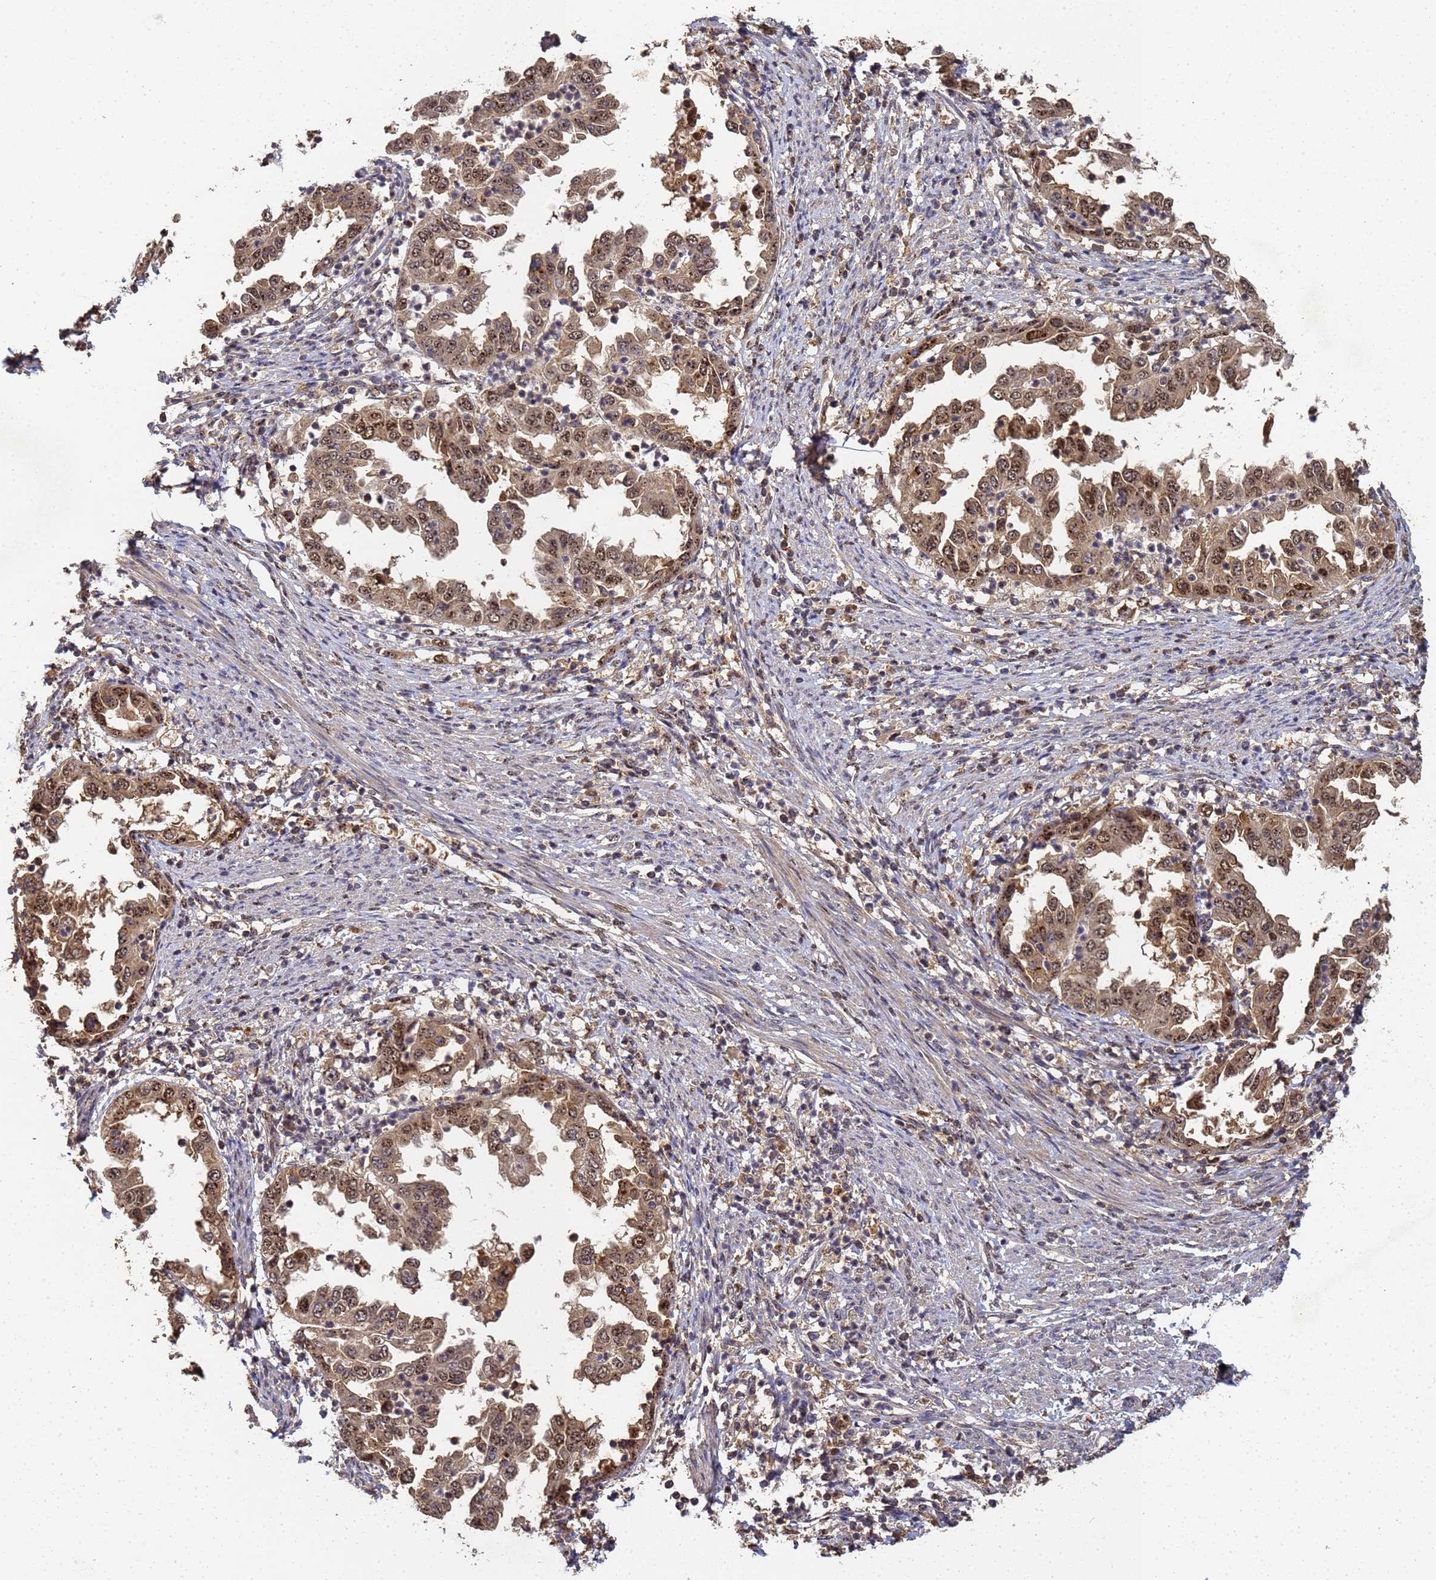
{"staining": {"intensity": "moderate", "quantity": ">75%", "location": "cytoplasmic/membranous,nuclear"}, "tissue": "endometrial cancer", "cell_type": "Tumor cells", "image_type": "cancer", "snomed": [{"axis": "morphology", "description": "Adenocarcinoma, NOS"}, {"axis": "topography", "description": "Endometrium"}], "caption": "Endometrial adenocarcinoma stained for a protein demonstrates moderate cytoplasmic/membranous and nuclear positivity in tumor cells.", "gene": "SECISBP2", "patient": {"sex": "female", "age": 85}}